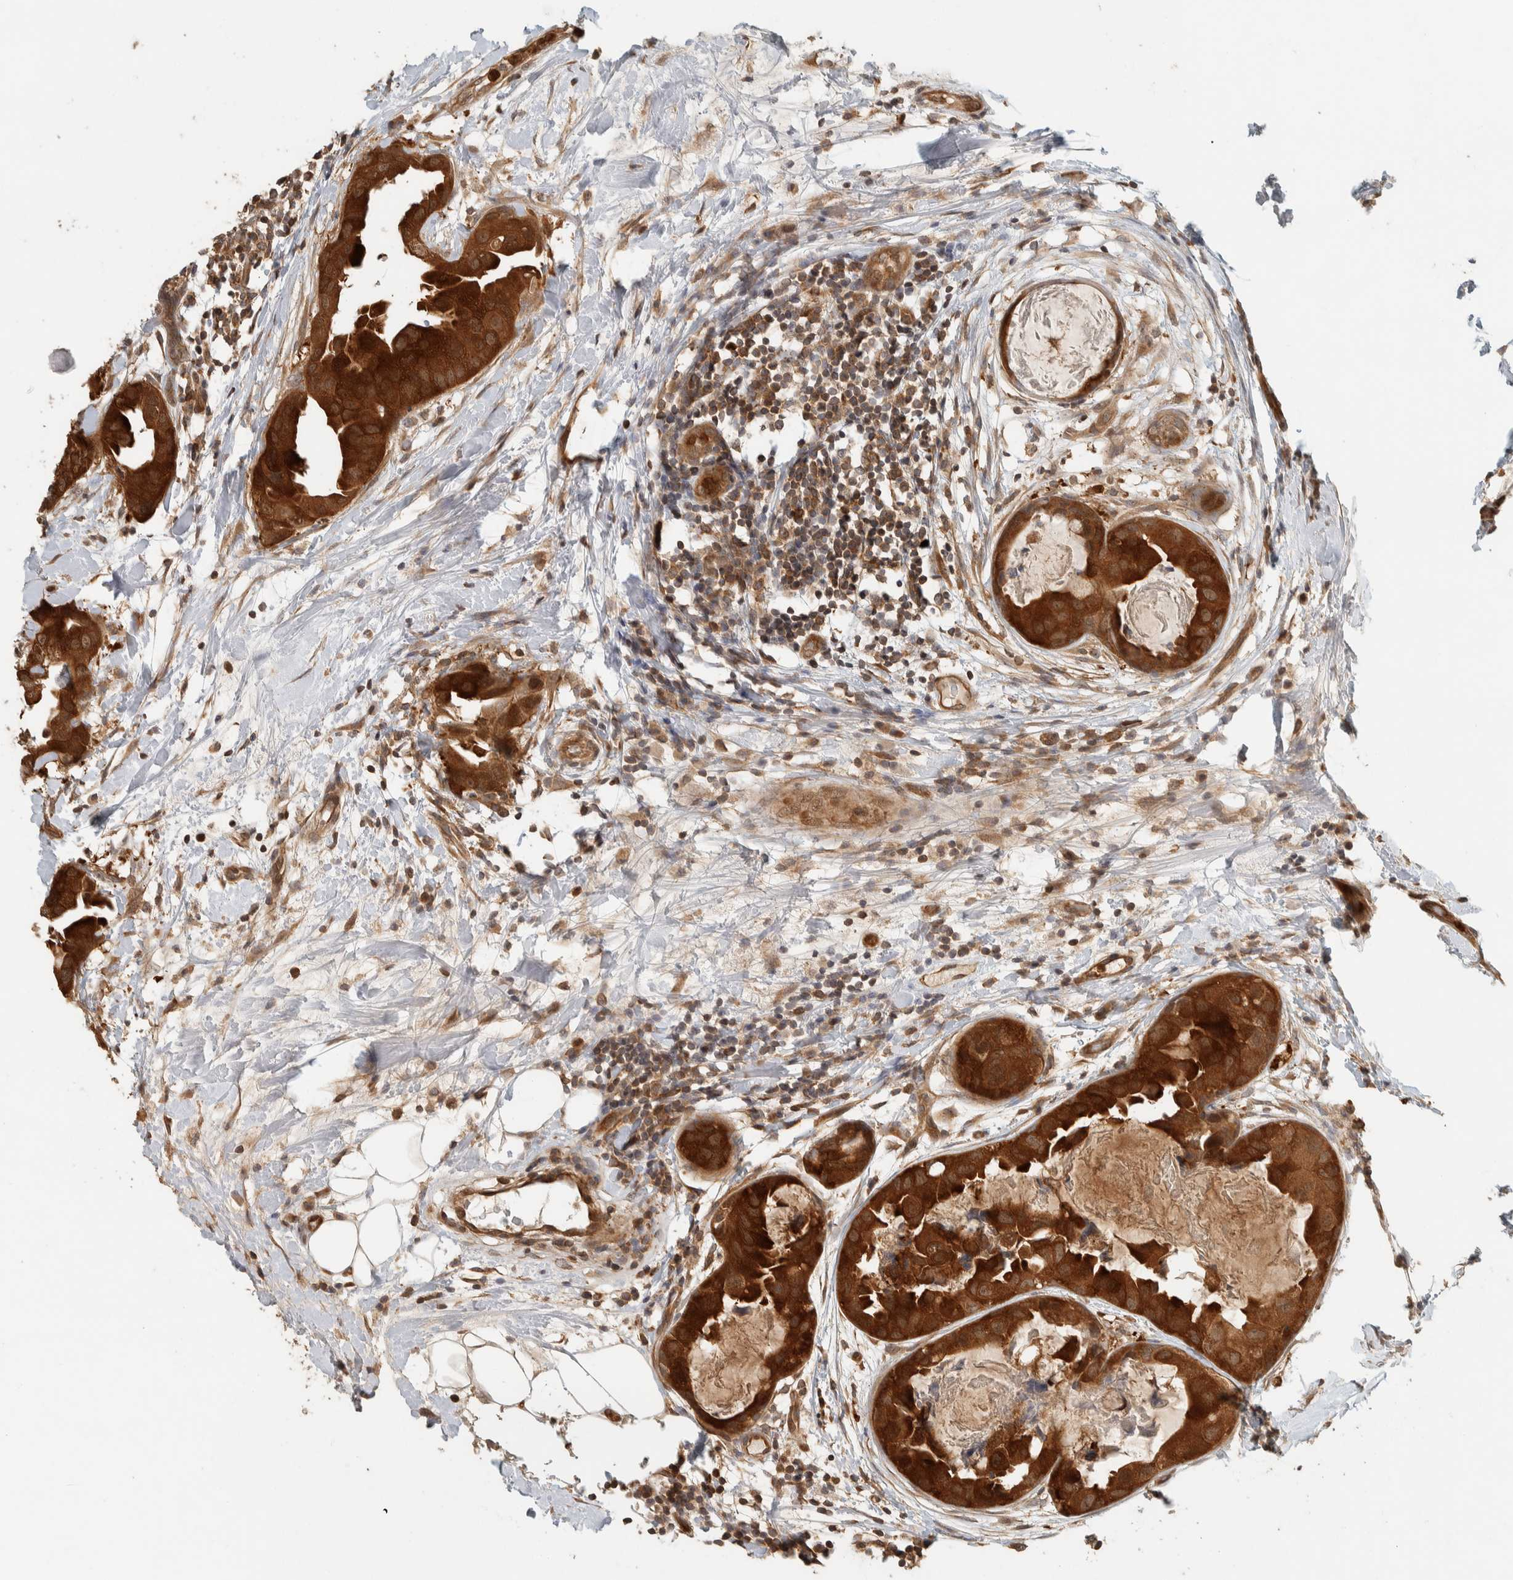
{"staining": {"intensity": "strong", "quantity": ">75%", "location": "cytoplasmic/membranous"}, "tissue": "breast cancer", "cell_type": "Tumor cells", "image_type": "cancer", "snomed": [{"axis": "morphology", "description": "Duct carcinoma"}, {"axis": "topography", "description": "Breast"}], "caption": "Brown immunohistochemical staining in human breast cancer exhibits strong cytoplasmic/membranous expression in about >75% of tumor cells.", "gene": "ADSS2", "patient": {"sex": "female", "age": 40}}